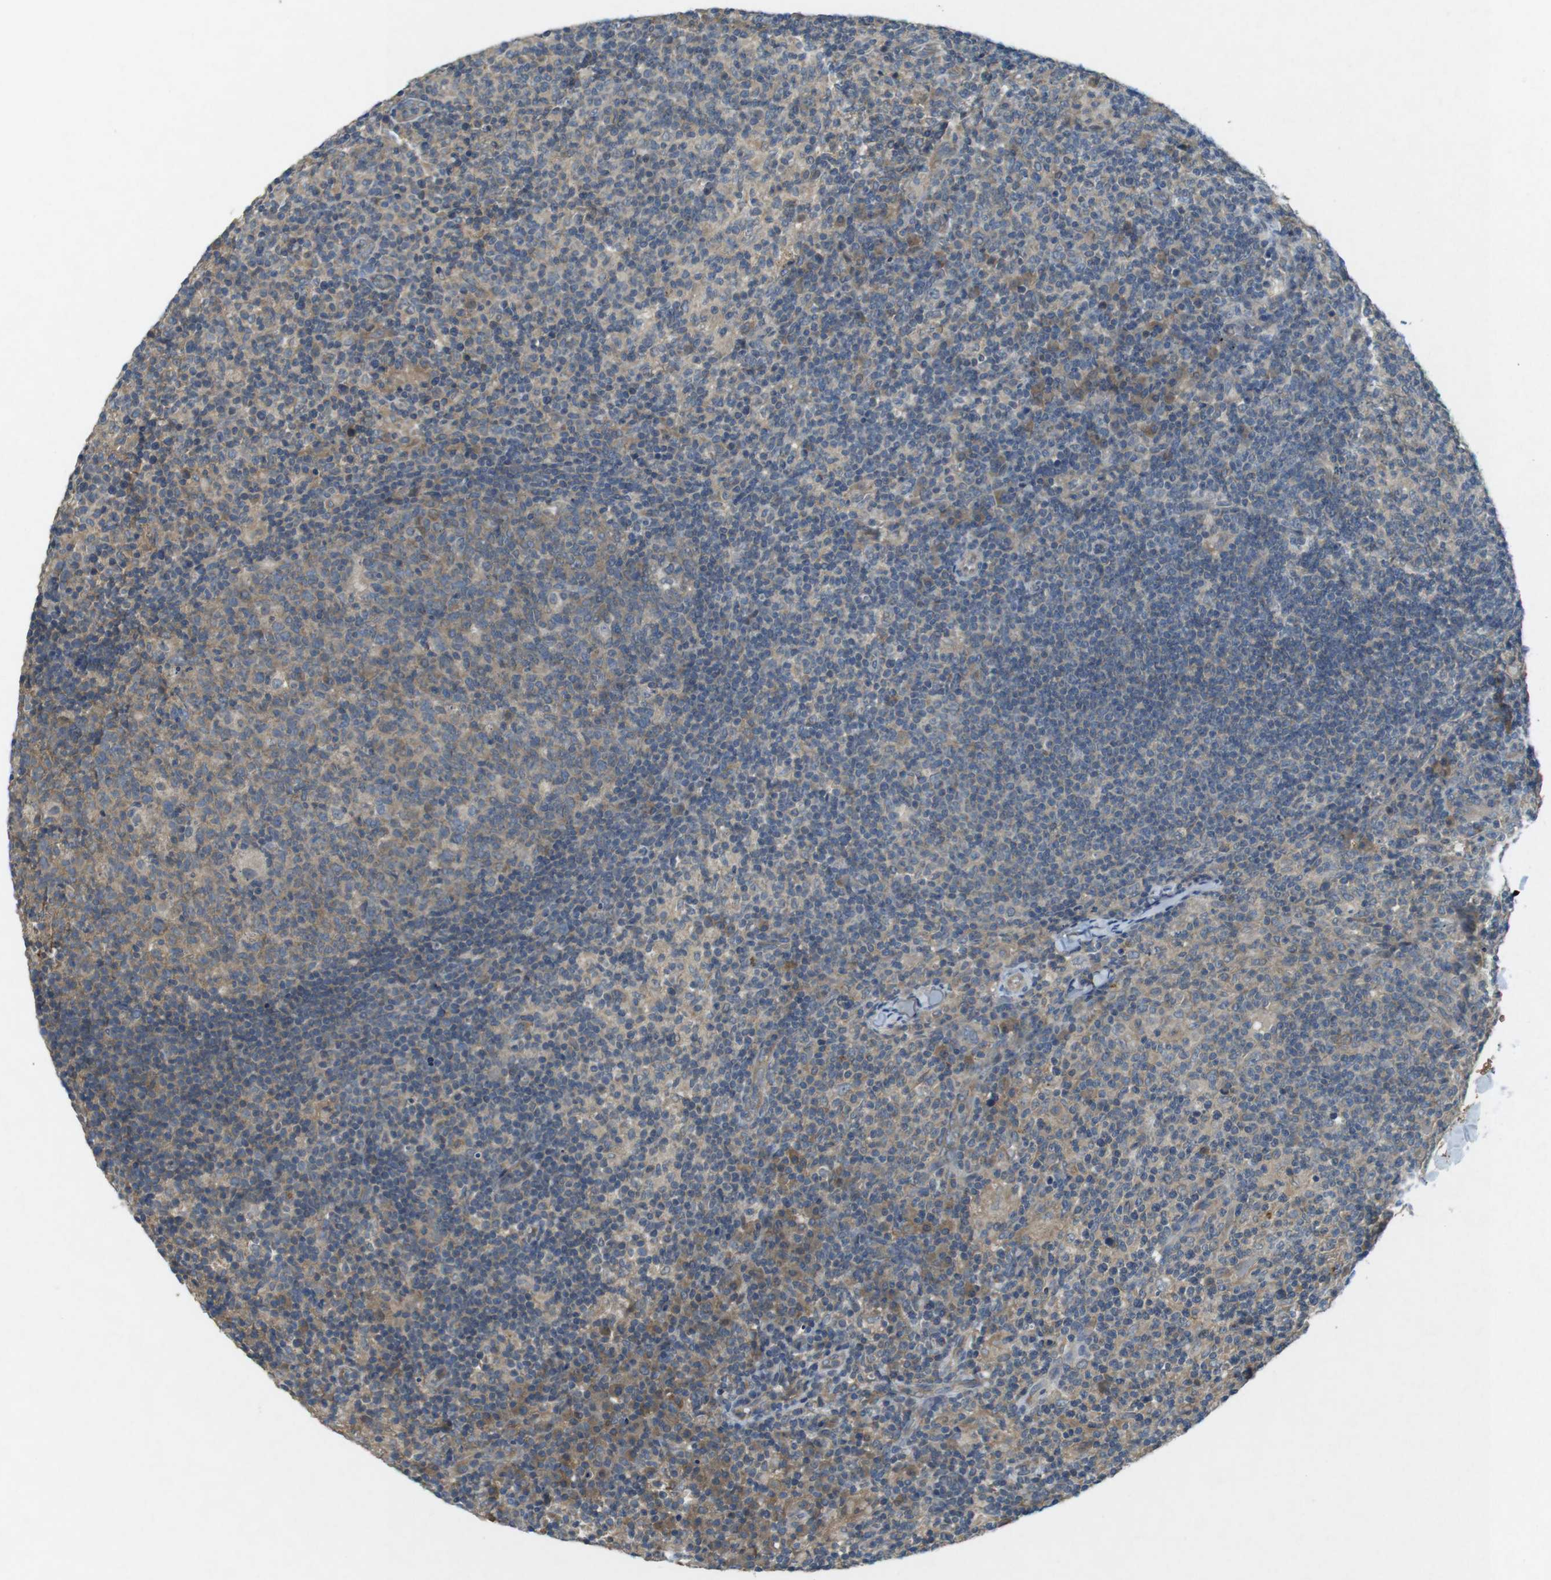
{"staining": {"intensity": "weak", "quantity": "25%-75%", "location": "cytoplasmic/membranous"}, "tissue": "lymph node", "cell_type": "Germinal center cells", "image_type": "normal", "snomed": [{"axis": "morphology", "description": "Normal tissue, NOS"}, {"axis": "morphology", "description": "Inflammation, NOS"}, {"axis": "topography", "description": "Lymph node"}], "caption": "This is an image of IHC staining of benign lymph node, which shows weak positivity in the cytoplasmic/membranous of germinal center cells.", "gene": "SUGT1", "patient": {"sex": "male", "age": 55}}